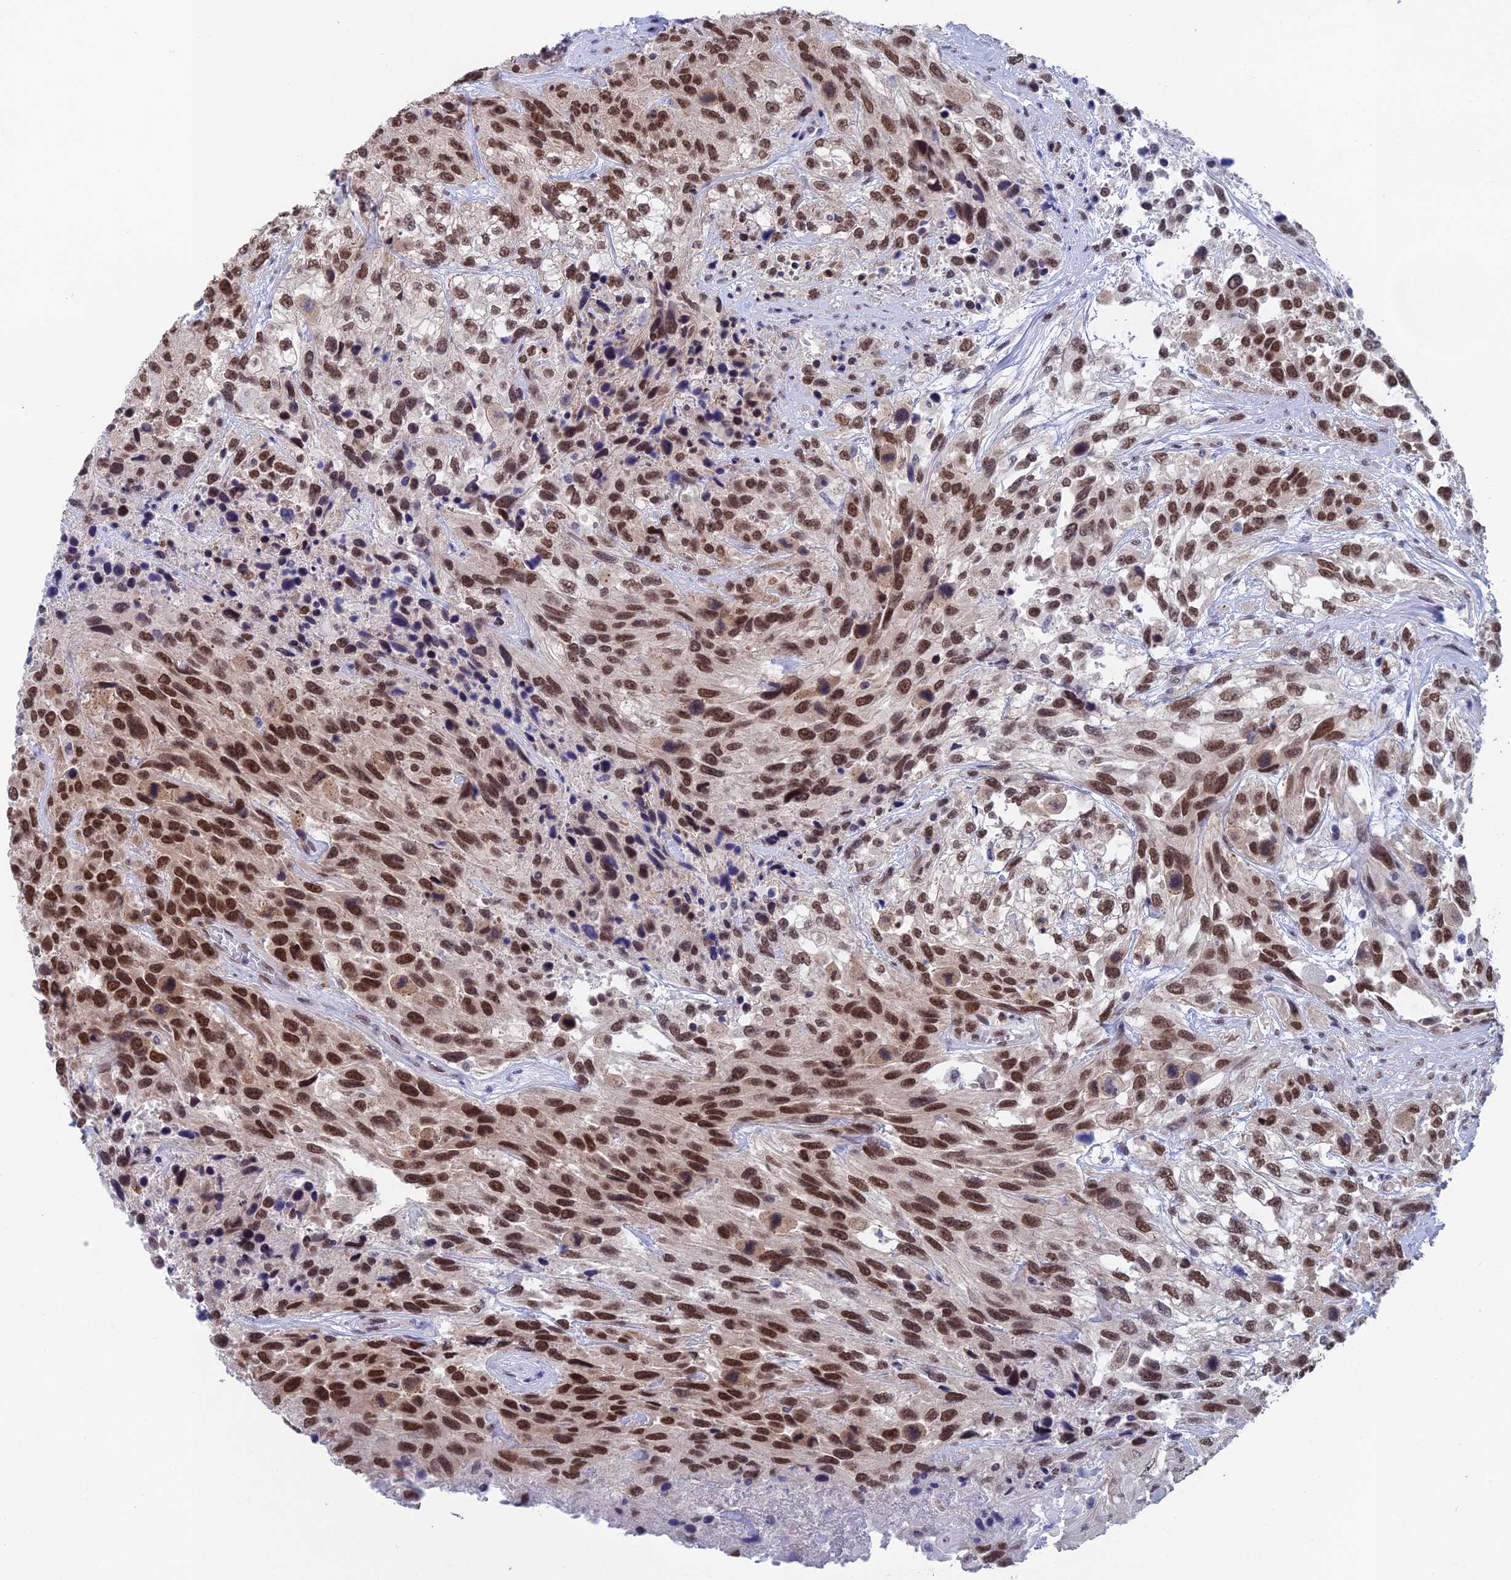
{"staining": {"intensity": "strong", "quantity": ">75%", "location": "nuclear"}, "tissue": "urothelial cancer", "cell_type": "Tumor cells", "image_type": "cancer", "snomed": [{"axis": "morphology", "description": "Urothelial carcinoma, High grade"}, {"axis": "topography", "description": "Urinary bladder"}], "caption": "This is an image of immunohistochemistry (IHC) staining of urothelial cancer, which shows strong positivity in the nuclear of tumor cells.", "gene": "NABP2", "patient": {"sex": "female", "age": 70}}